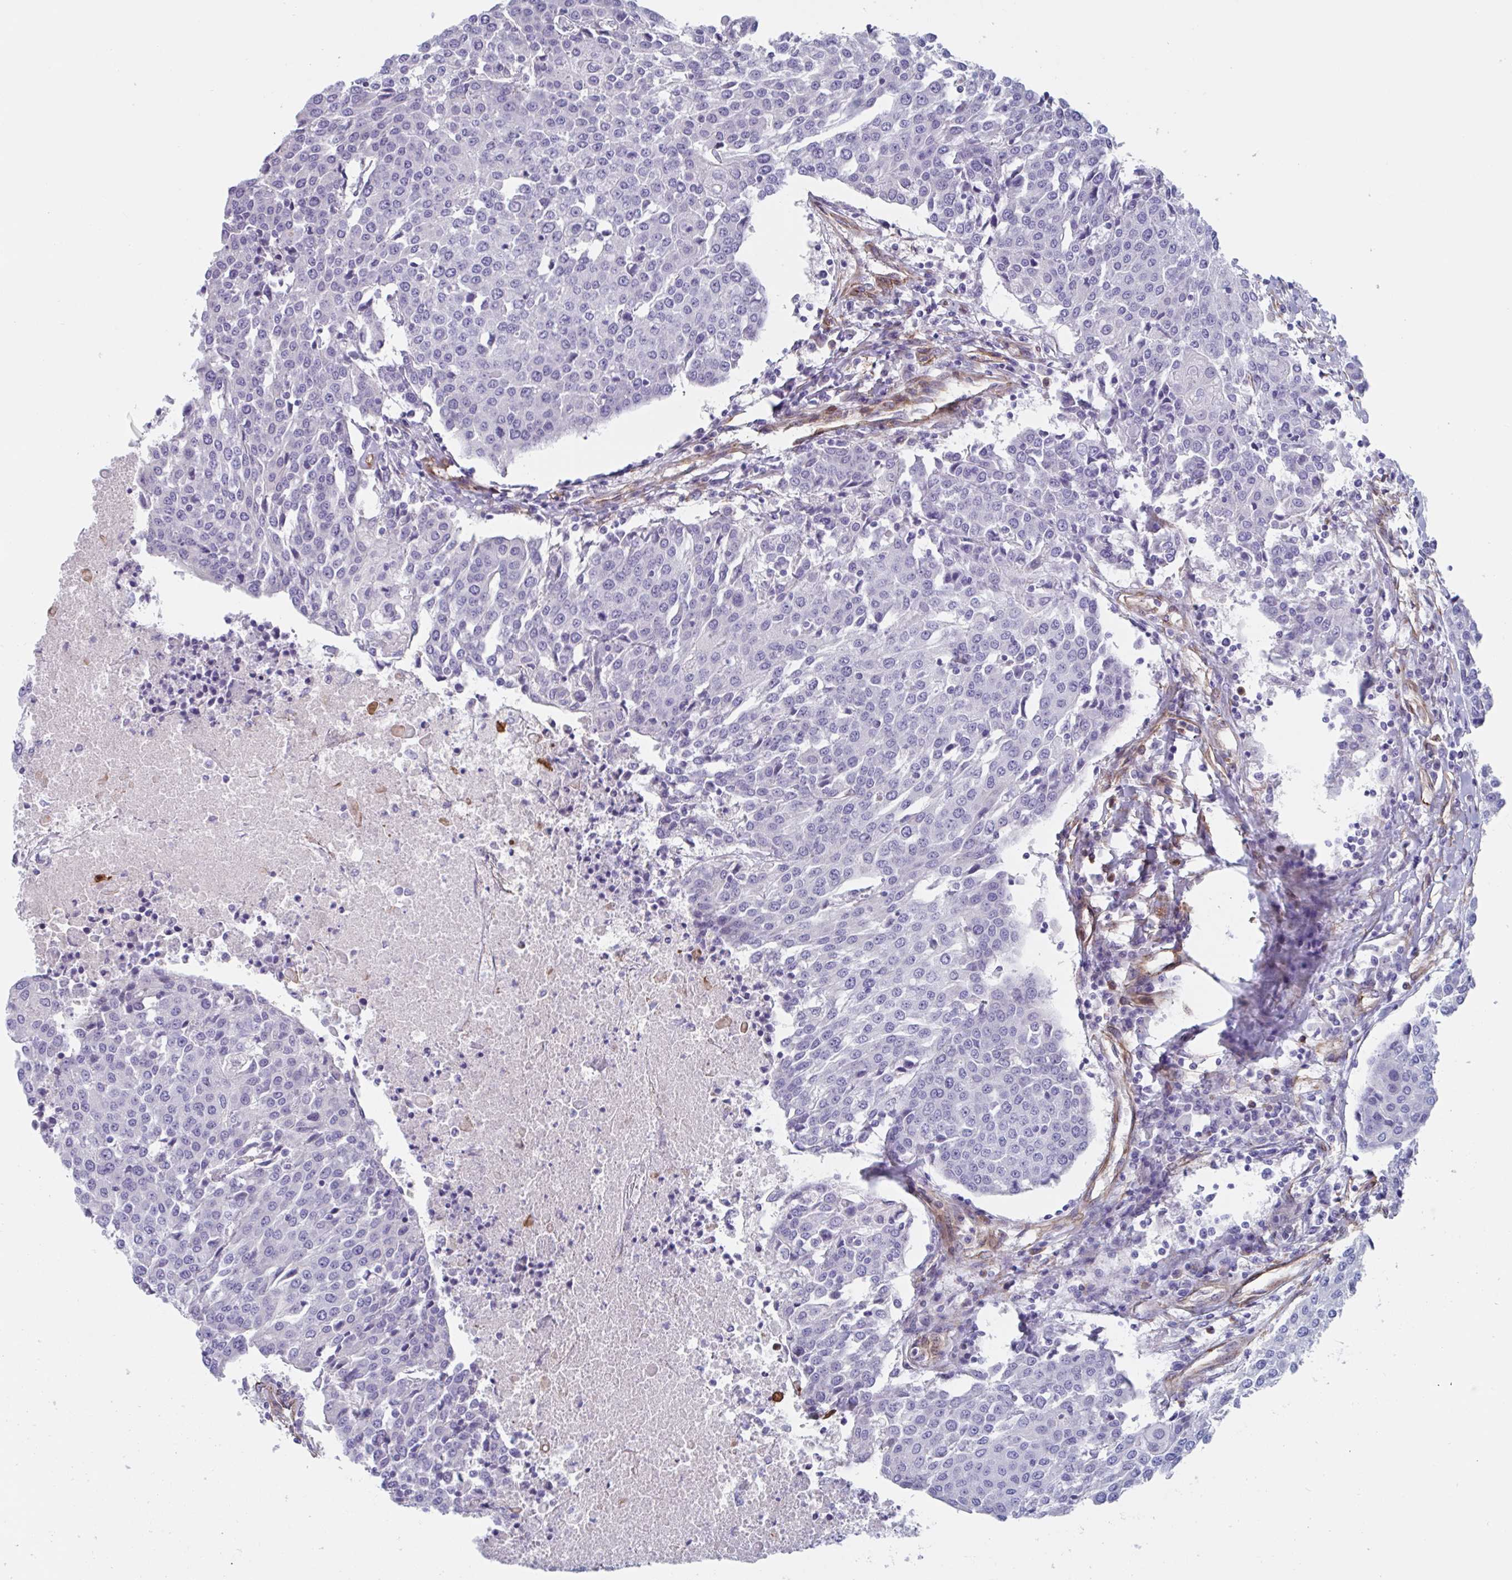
{"staining": {"intensity": "negative", "quantity": "none", "location": "none"}, "tissue": "urothelial cancer", "cell_type": "Tumor cells", "image_type": "cancer", "snomed": [{"axis": "morphology", "description": "Urothelial carcinoma, High grade"}, {"axis": "topography", "description": "Urinary bladder"}], "caption": "Tumor cells show no significant protein staining in urothelial cancer. The staining was performed using DAB to visualize the protein expression in brown, while the nuclei were stained in blue with hematoxylin (Magnification: 20x).", "gene": "CITED4", "patient": {"sex": "female", "age": 85}}